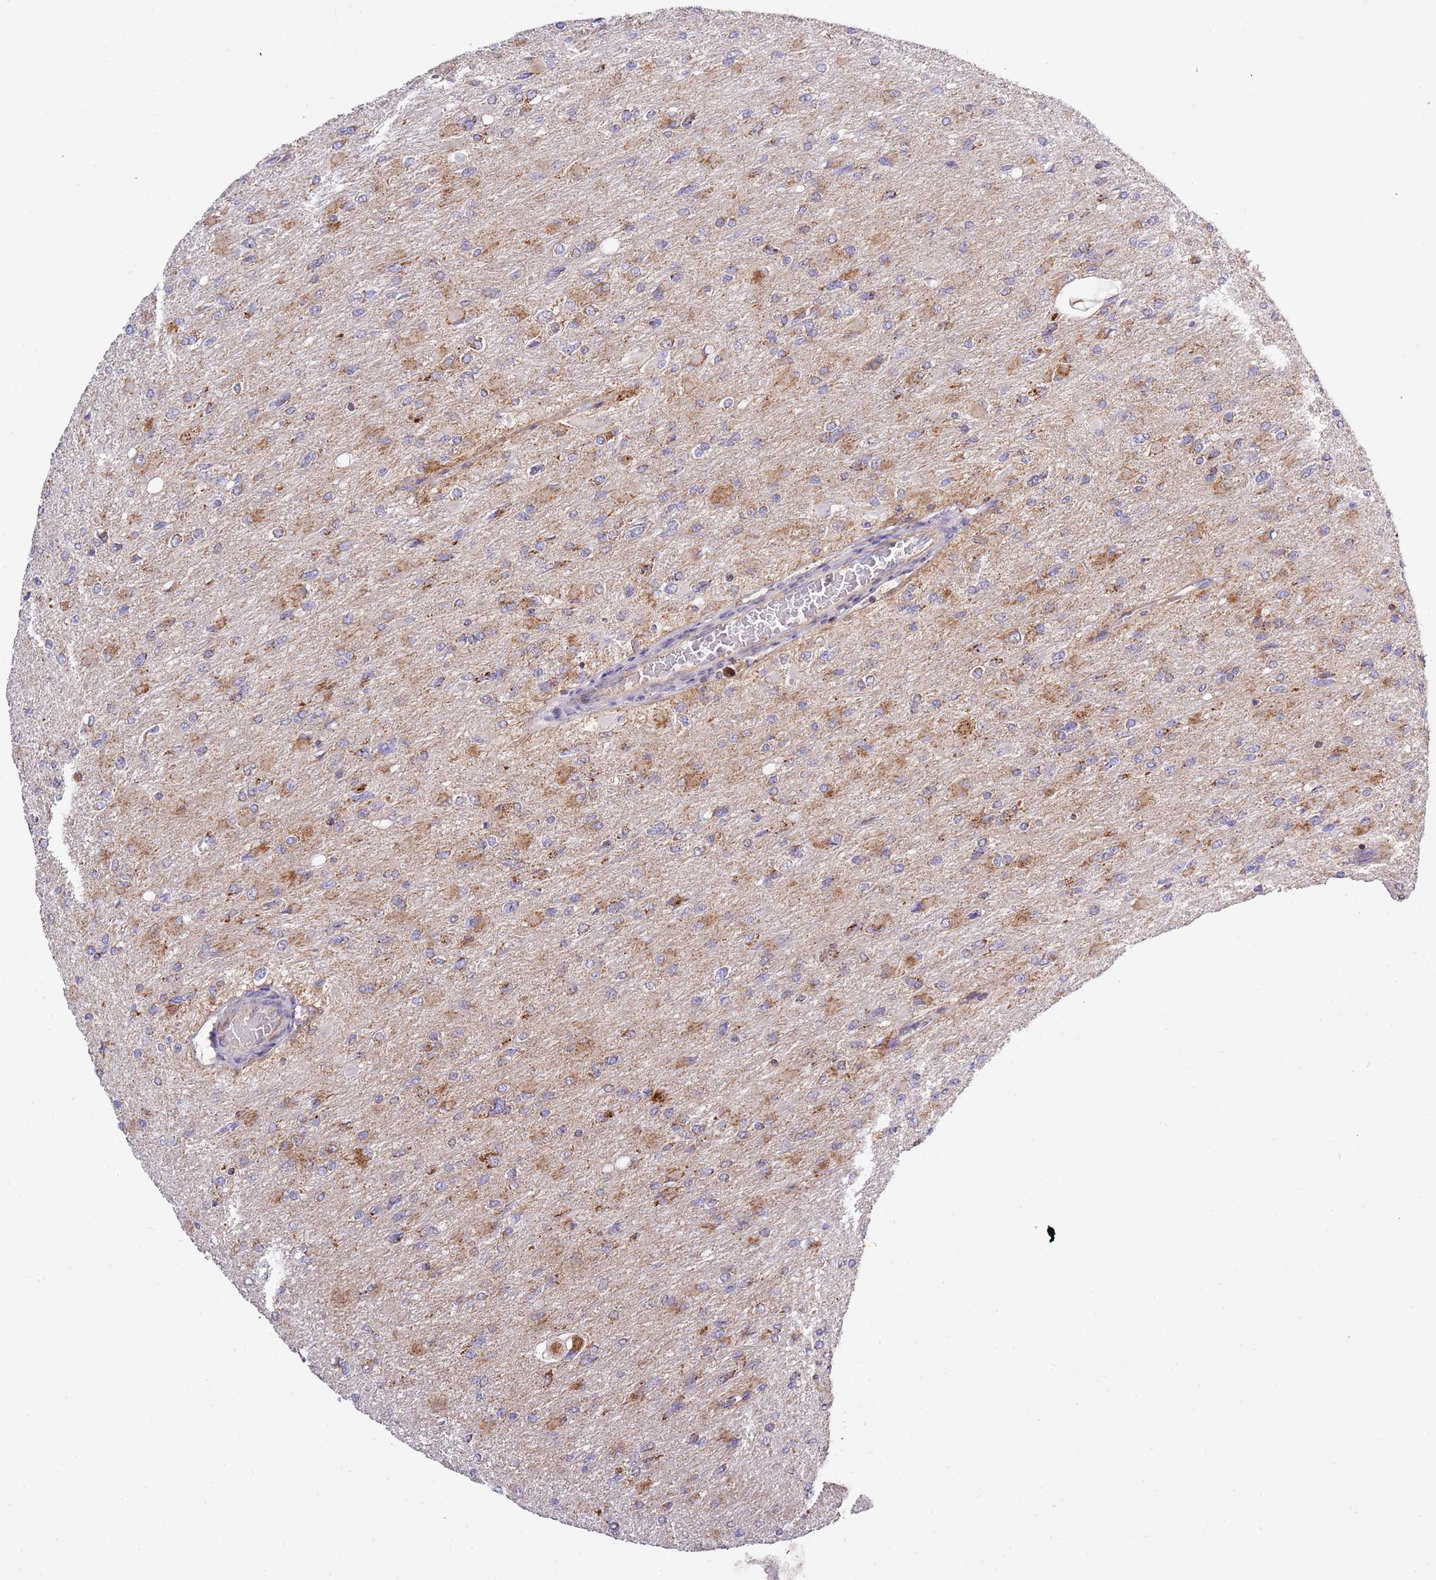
{"staining": {"intensity": "moderate", "quantity": "<25%", "location": "cytoplasmic/membranous"}, "tissue": "glioma", "cell_type": "Tumor cells", "image_type": "cancer", "snomed": [{"axis": "morphology", "description": "Glioma, malignant, High grade"}, {"axis": "topography", "description": "Cerebral cortex"}], "caption": "Moderate cytoplasmic/membranous protein expression is identified in about <25% of tumor cells in malignant high-grade glioma.", "gene": "IRS4", "patient": {"sex": "female", "age": 36}}